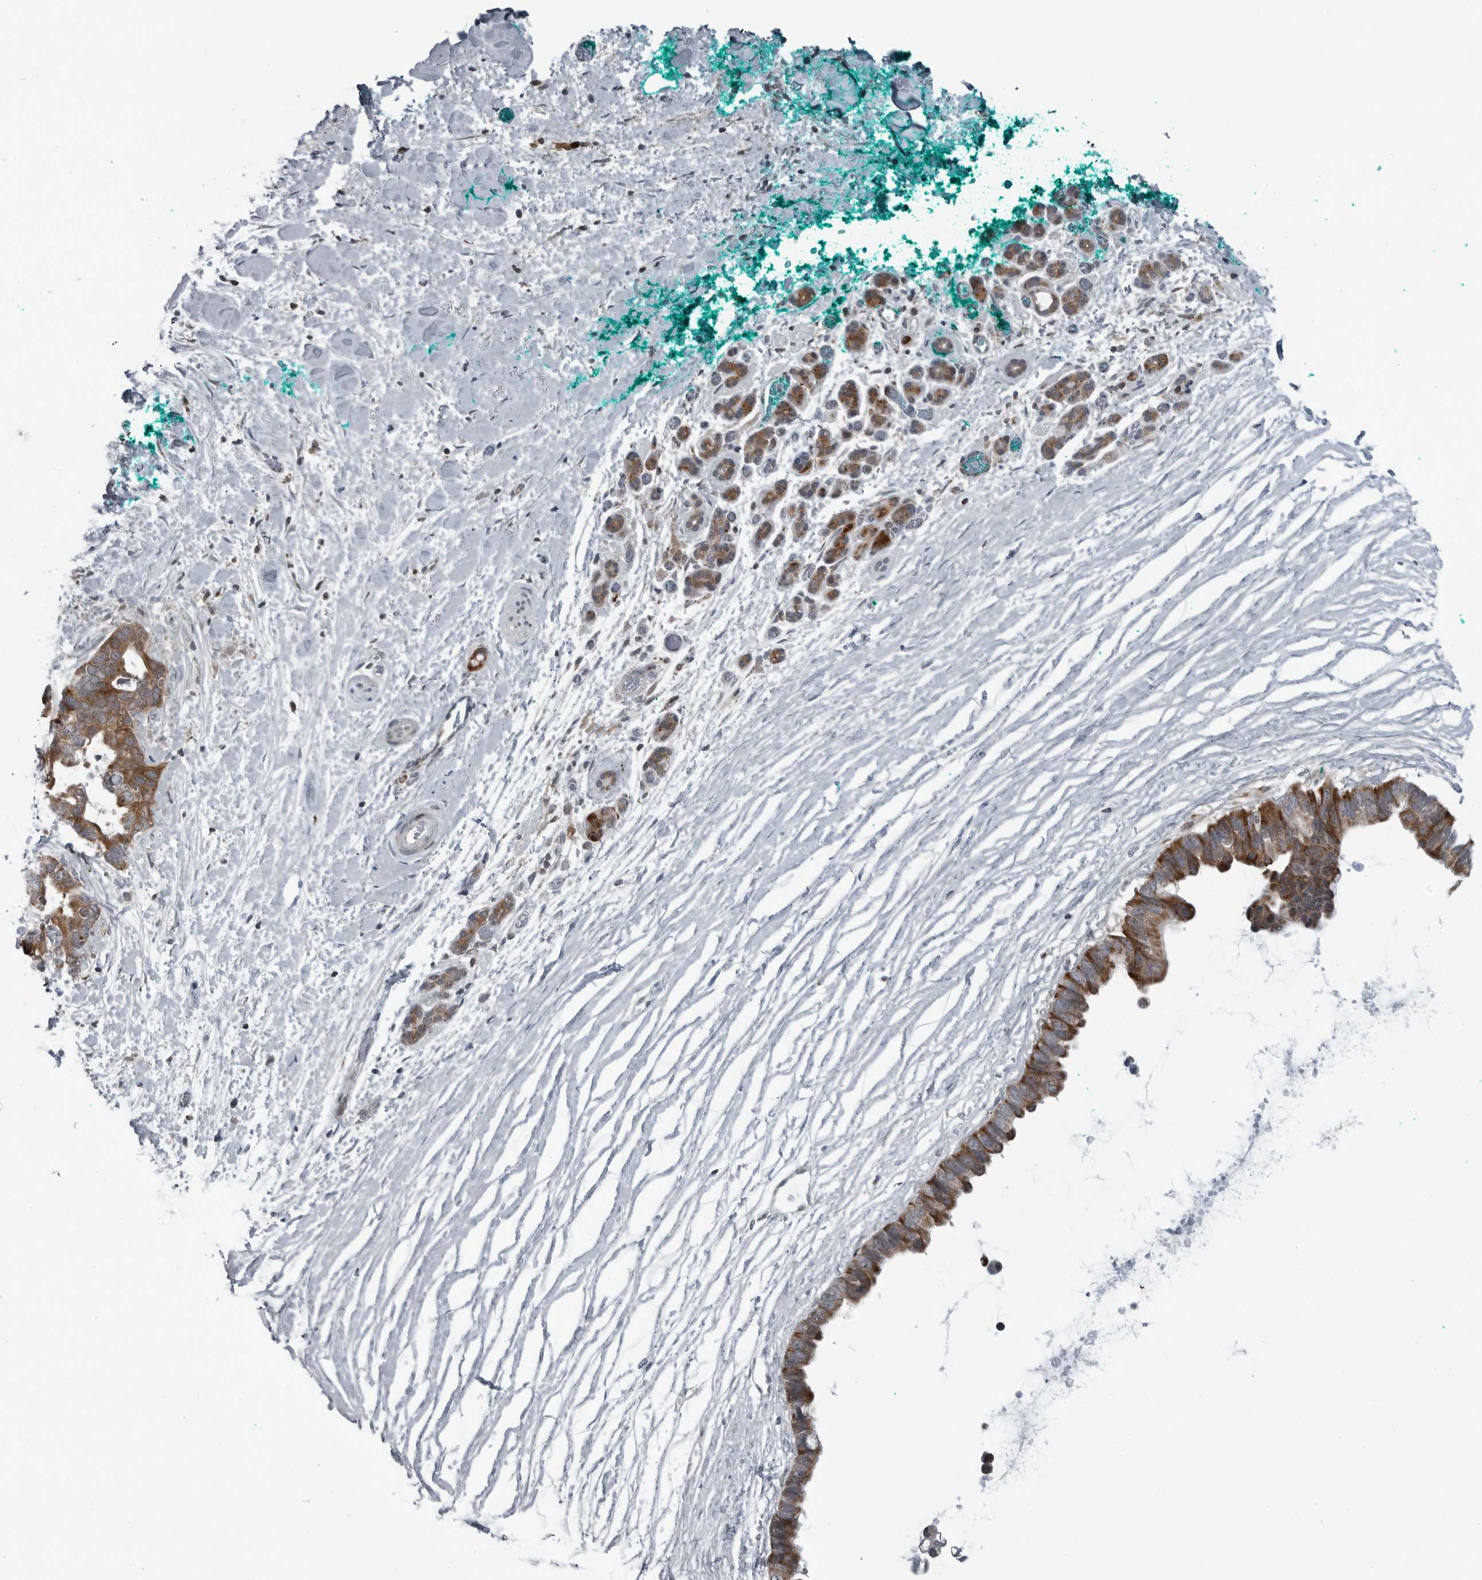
{"staining": {"intensity": "strong", "quantity": ">75%", "location": "cytoplasmic/membranous"}, "tissue": "pancreatic cancer", "cell_type": "Tumor cells", "image_type": "cancer", "snomed": [{"axis": "morphology", "description": "Adenocarcinoma, NOS"}, {"axis": "topography", "description": "Pancreas"}], "caption": "Human adenocarcinoma (pancreatic) stained with a brown dye reveals strong cytoplasmic/membranous positive positivity in about >75% of tumor cells.", "gene": "GAK", "patient": {"sex": "female", "age": 72}}